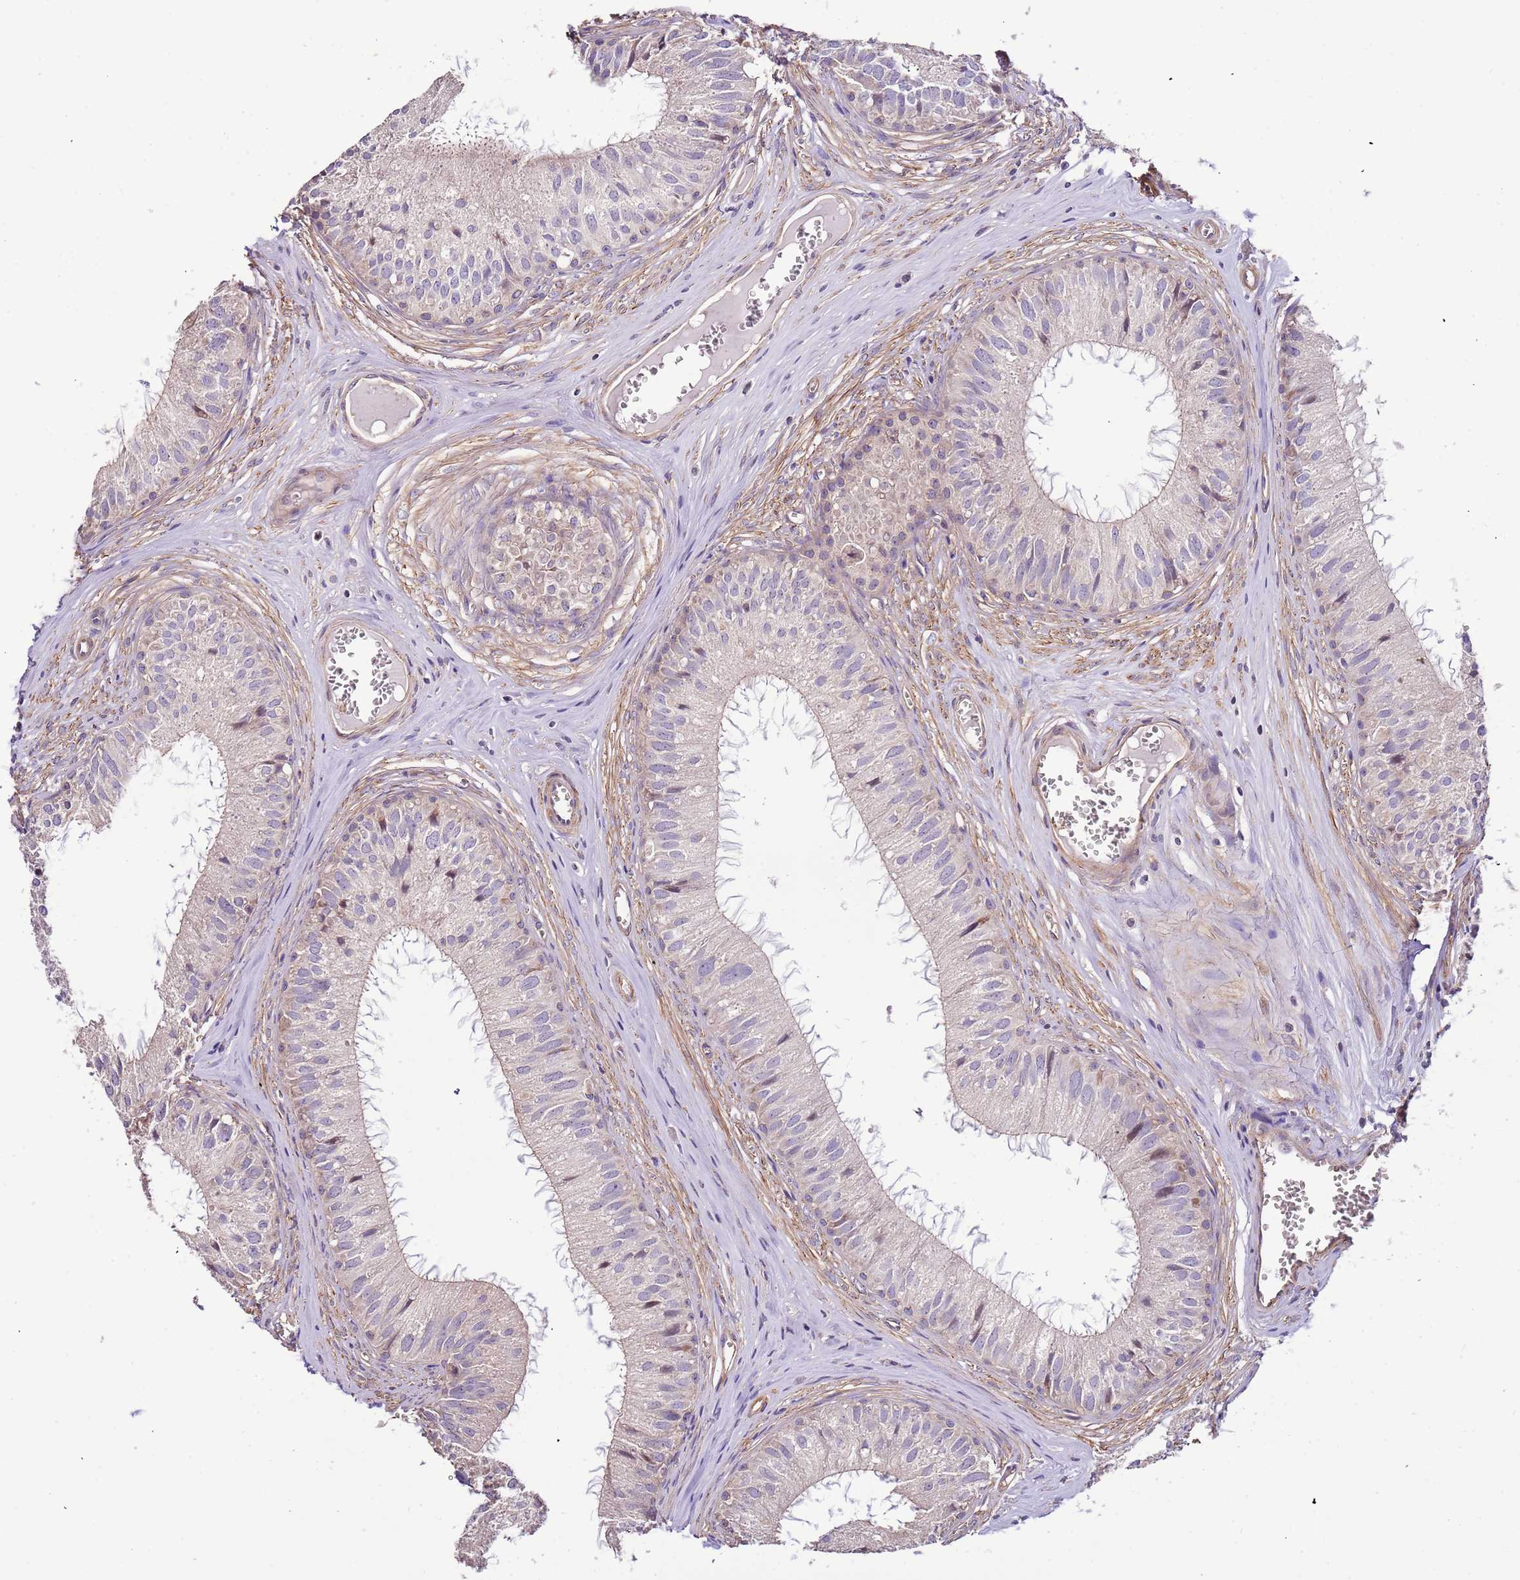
{"staining": {"intensity": "negative", "quantity": "none", "location": "none"}, "tissue": "epididymis", "cell_type": "Glandular cells", "image_type": "normal", "snomed": [{"axis": "morphology", "description": "Normal tissue, NOS"}, {"axis": "topography", "description": "Epididymis"}], "caption": "A high-resolution photomicrograph shows IHC staining of normal epididymis, which exhibits no significant expression in glandular cells.", "gene": "LAMB4", "patient": {"sex": "male", "age": 36}}